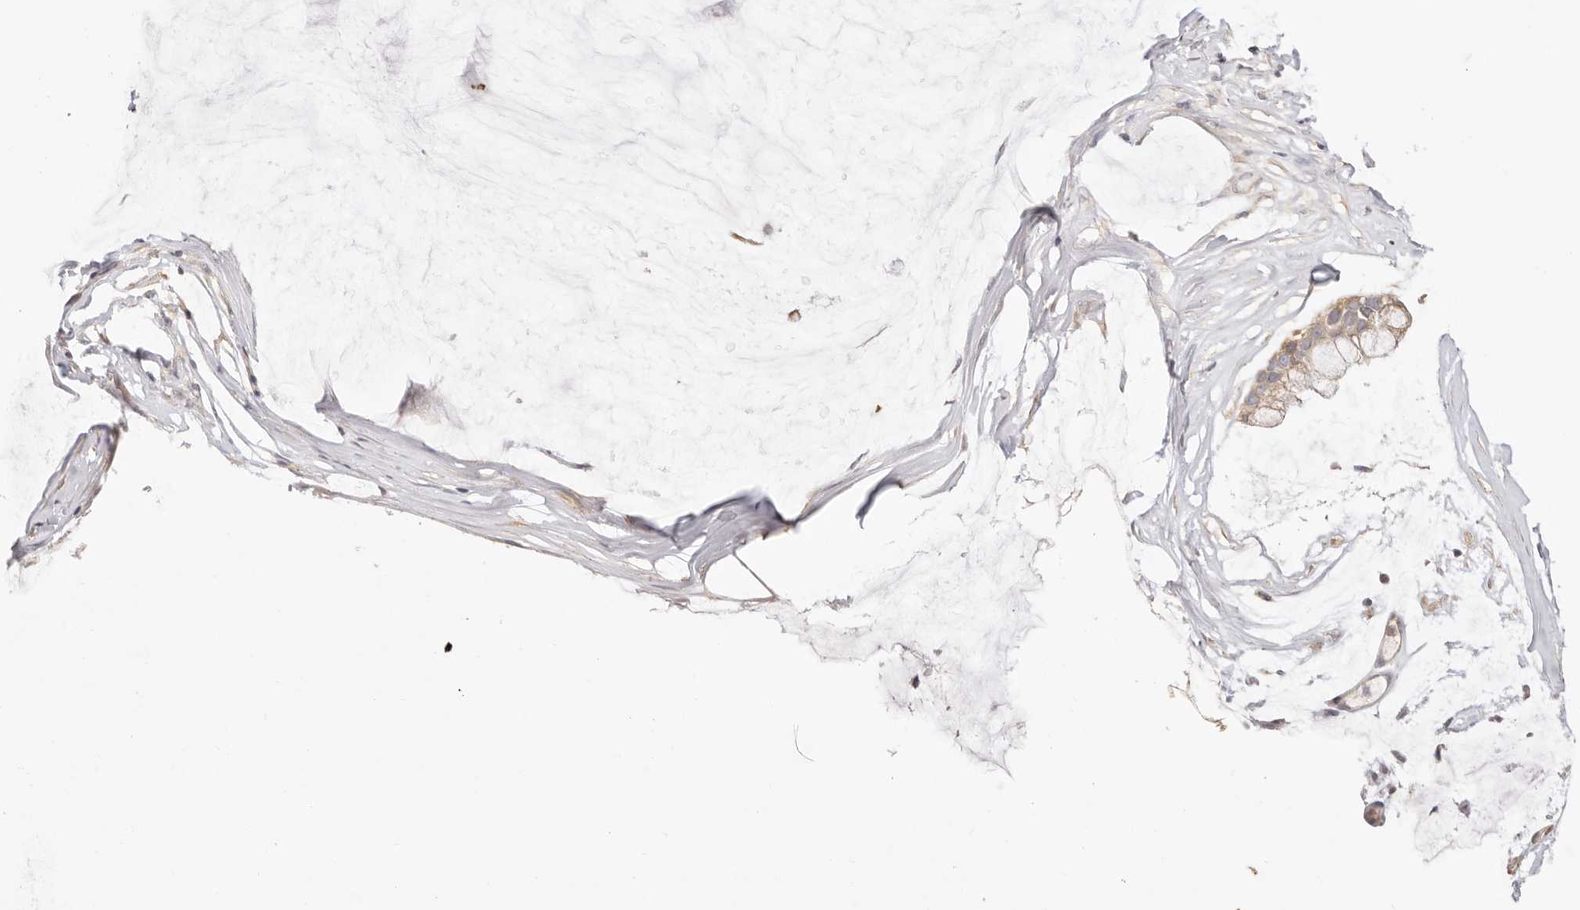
{"staining": {"intensity": "weak", "quantity": ">75%", "location": "cytoplasmic/membranous"}, "tissue": "ovarian cancer", "cell_type": "Tumor cells", "image_type": "cancer", "snomed": [{"axis": "morphology", "description": "Cystadenocarcinoma, mucinous, NOS"}, {"axis": "topography", "description": "Ovary"}], "caption": "Protein staining reveals weak cytoplasmic/membranous expression in about >75% of tumor cells in mucinous cystadenocarcinoma (ovarian).", "gene": "KCMF1", "patient": {"sex": "female", "age": 39}}